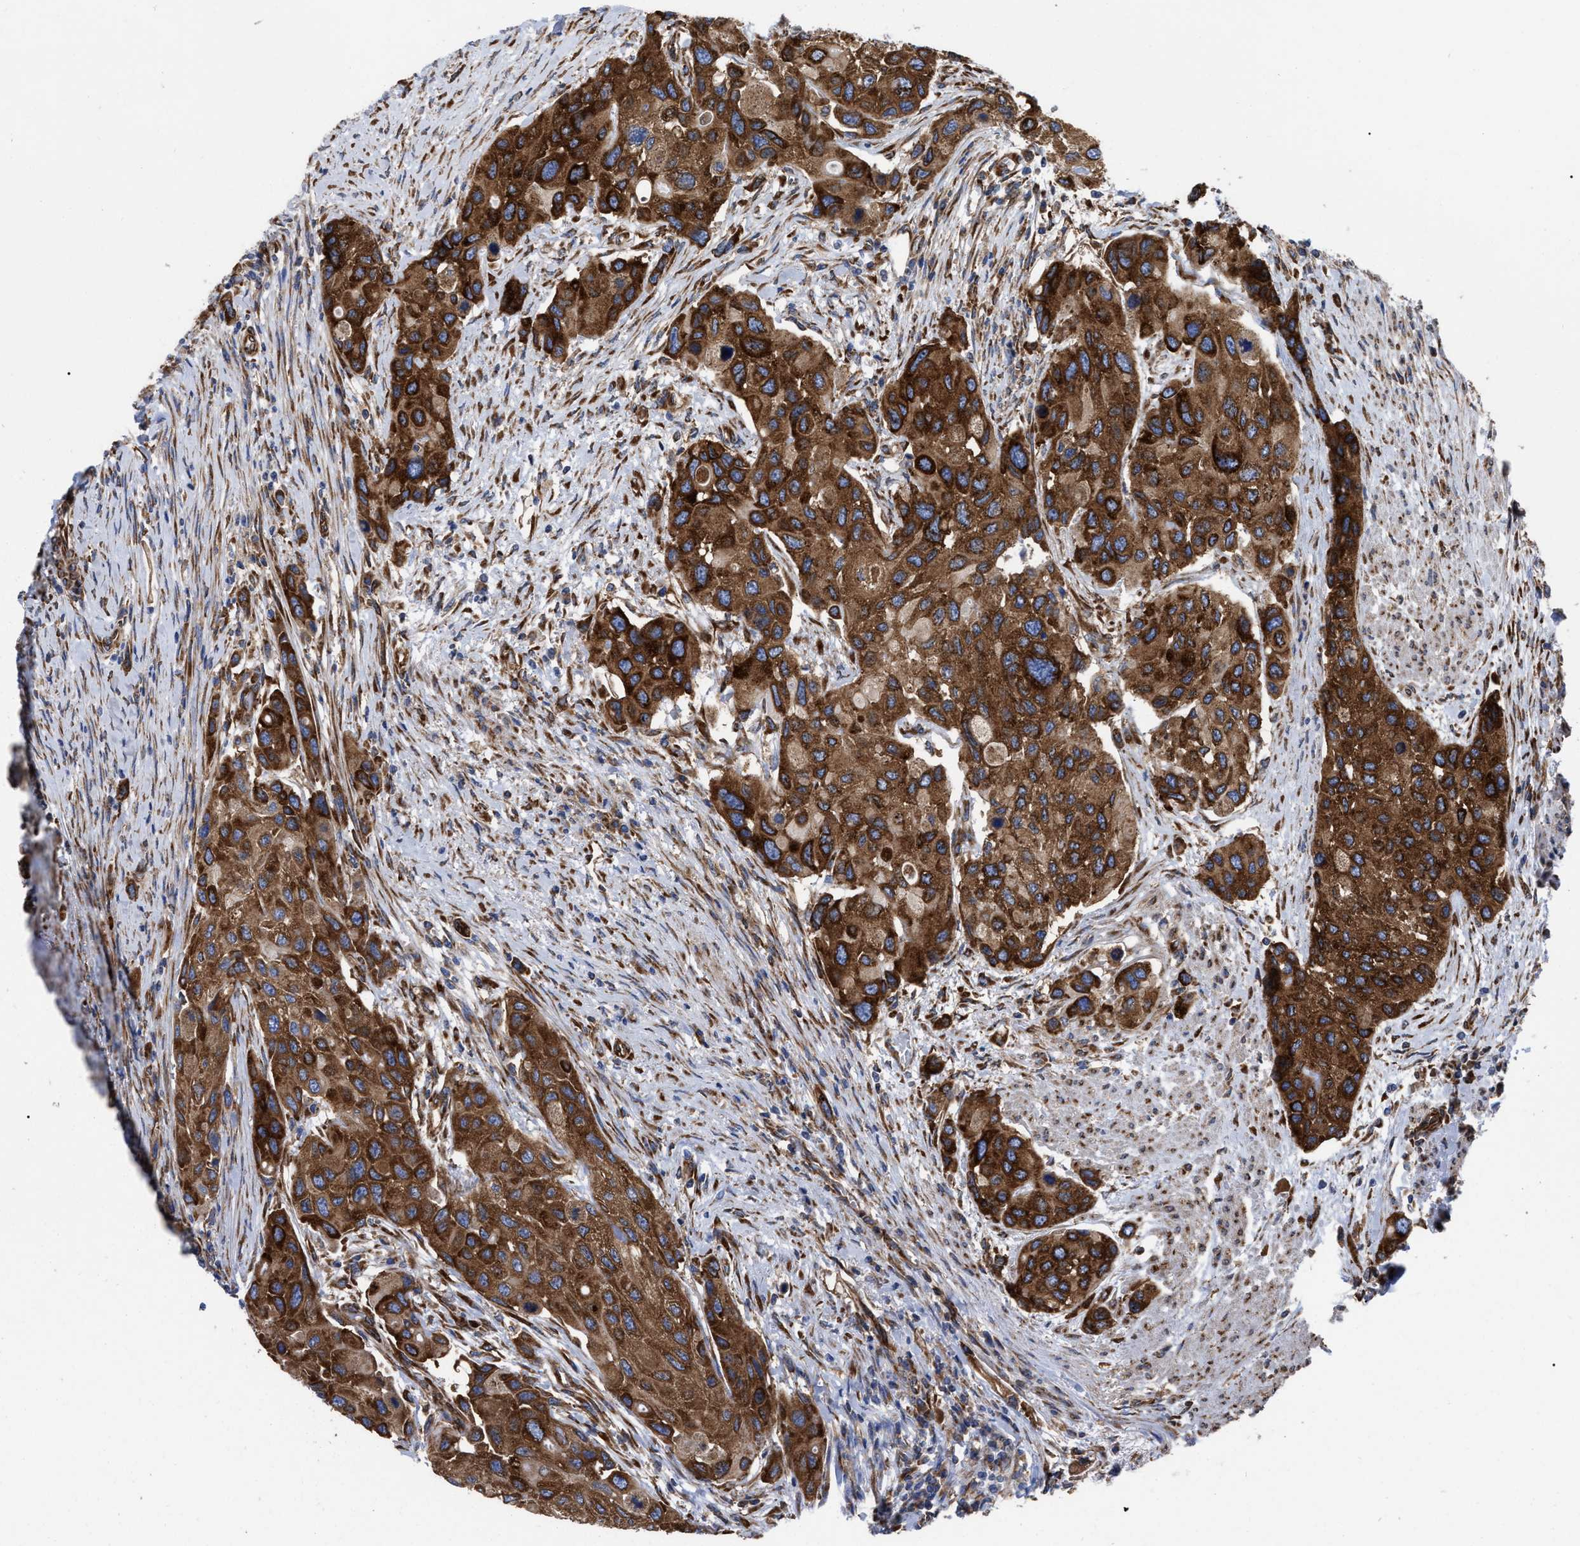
{"staining": {"intensity": "strong", "quantity": ">75%", "location": "cytoplasmic/membranous"}, "tissue": "urothelial cancer", "cell_type": "Tumor cells", "image_type": "cancer", "snomed": [{"axis": "morphology", "description": "Urothelial carcinoma, High grade"}, {"axis": "topography", "description": "Urinary bladder"}], "caption": "DAB (3,3'-diaminobenzidine) immunohistochemical staining of human high-grade urothelial carcinoma shows strong cytoplasmic/membranous protein staining in approximately >75% of tumor cells. Nuclei are stained in blue.", "gene": "FAM120A", "patient": {"sex": "female", "age": 56}}